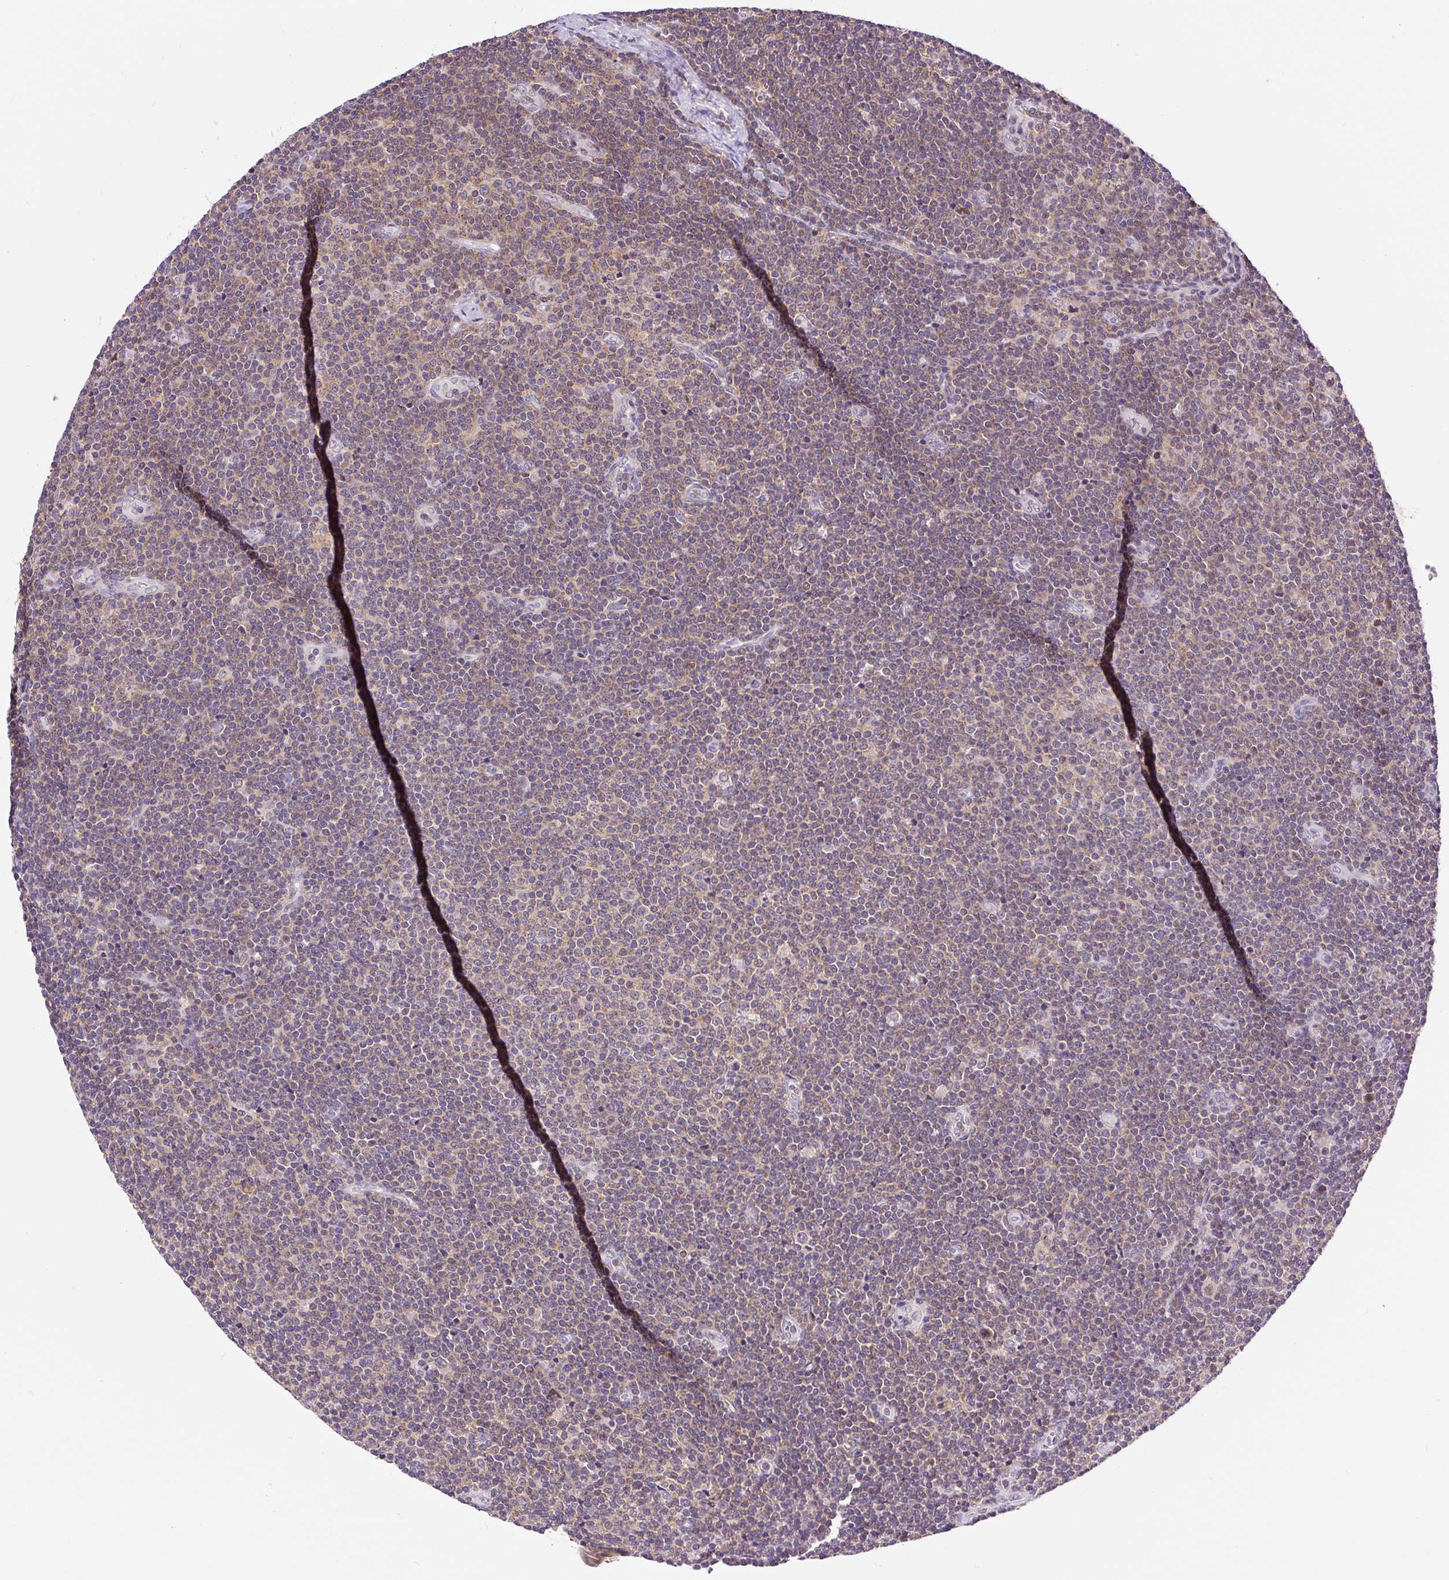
{"staining": {"intensity": "weak", "quantity": ">75%", "location": "cytoplasmic/membranous"}, "tissue": "lymphoma", "cell_type": "Tumor cells", "image_type": "cancer", "snomed": [{"axis": "morphology", "description": "Malignant lymphoma, non-Hodgkin's type, Low grade"}, {"axis": "topography", "description": "Lymph node"}], "caption": "This is a micrograph of immunohistochemistry staining of lymphoma, which shows weak expression in the cytoplasmic/membranous of tumor cells.", "gene": "CARD11", "patient": {"sex": "male", "age": 48}}